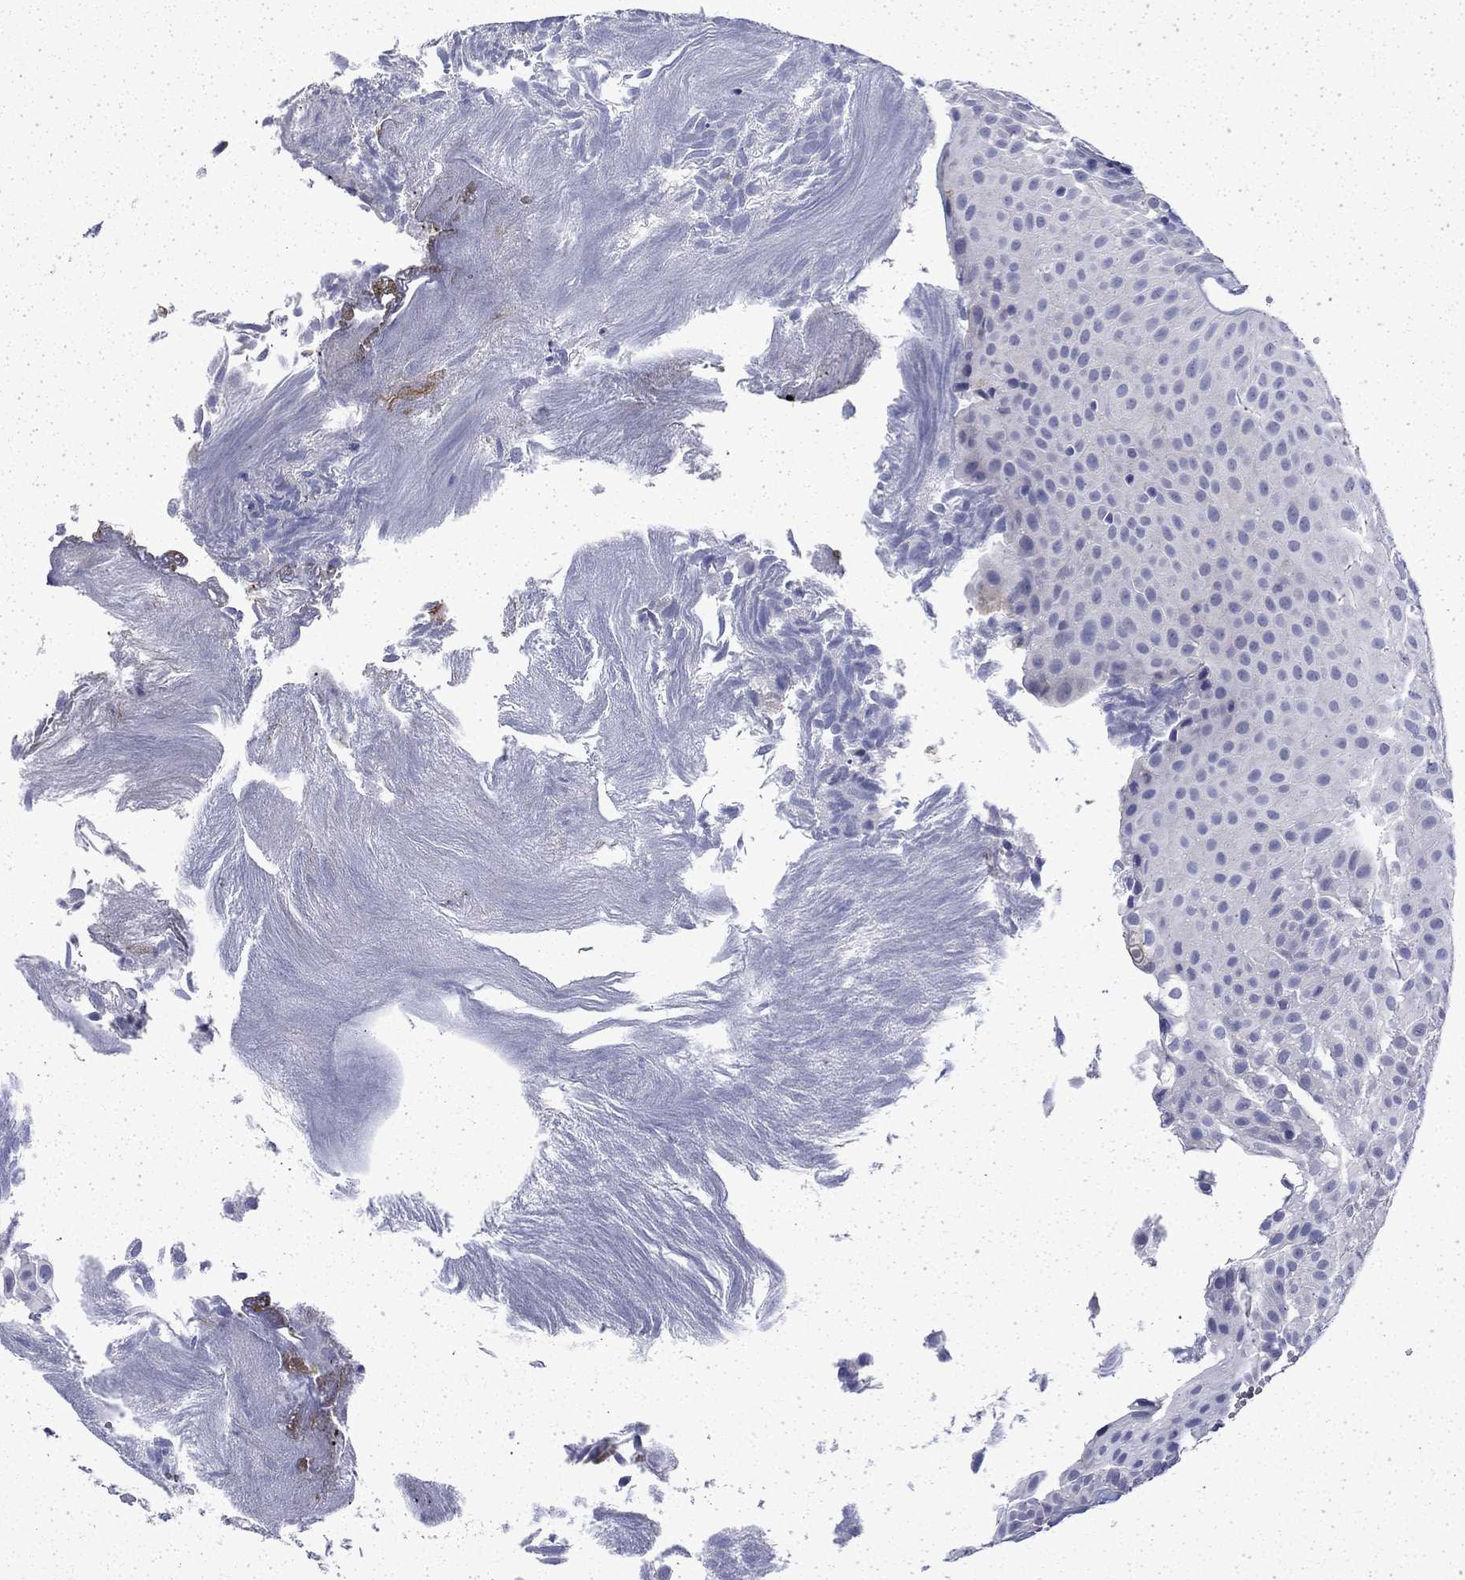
{"staining": {"intensity": "negative", "quantity": "none", "location": "none"}, "tissue": "urothelial cancer", "cell_type": "Tumor cells", "image_type": "cancer", "snomed": [{"axis": "morphology", "description": "Urothelial carcinoma, Low grade"}, {"axis": "topography", "description": "Urinary bladder"}], "caption": "Immunohistochemistry photomicrograph of neoplastic tissue: urothelial cancer stained with DAB reveals no significant protein staining in tumor cells.", "gene": "ENPP6", "patient": {"sex": "male", "age": 52}}